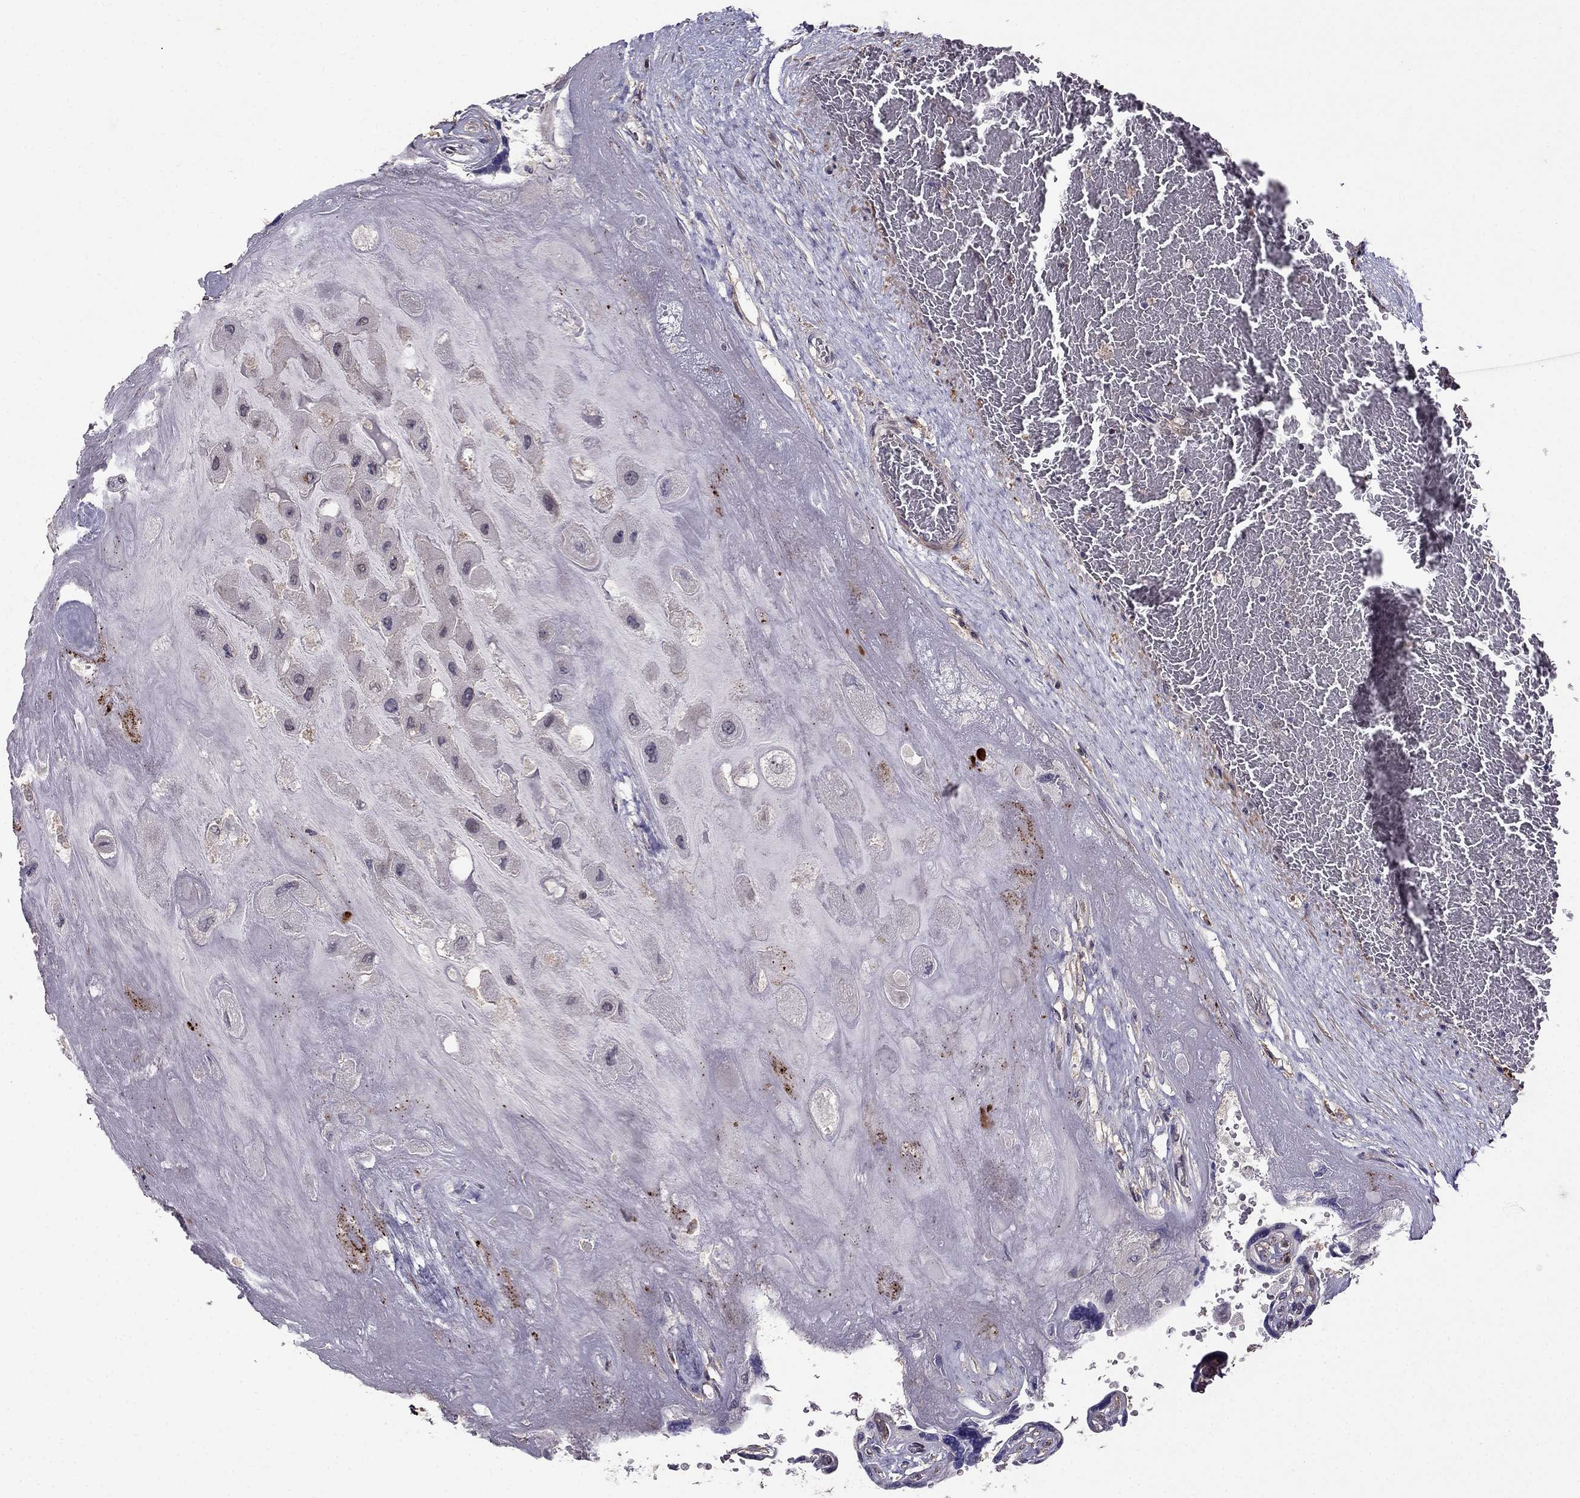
{"staining": {"intensity": "negative", "quantity": "none", "location": "none"}, "tissue": "placenta", "cell_type": "Decidual cells", "image_type": "normal", "snomed": [{"axis": "morphology", "description": "Normal tissue, NOS"}, {"axis": "topography", "description": "Placenta"}], "caption": "A histopathology image of placenta stained for a protein shows no brown staining in decidual cells.", "gene": "RASIP1", "patient": {"sex": "female", "age": 32}}